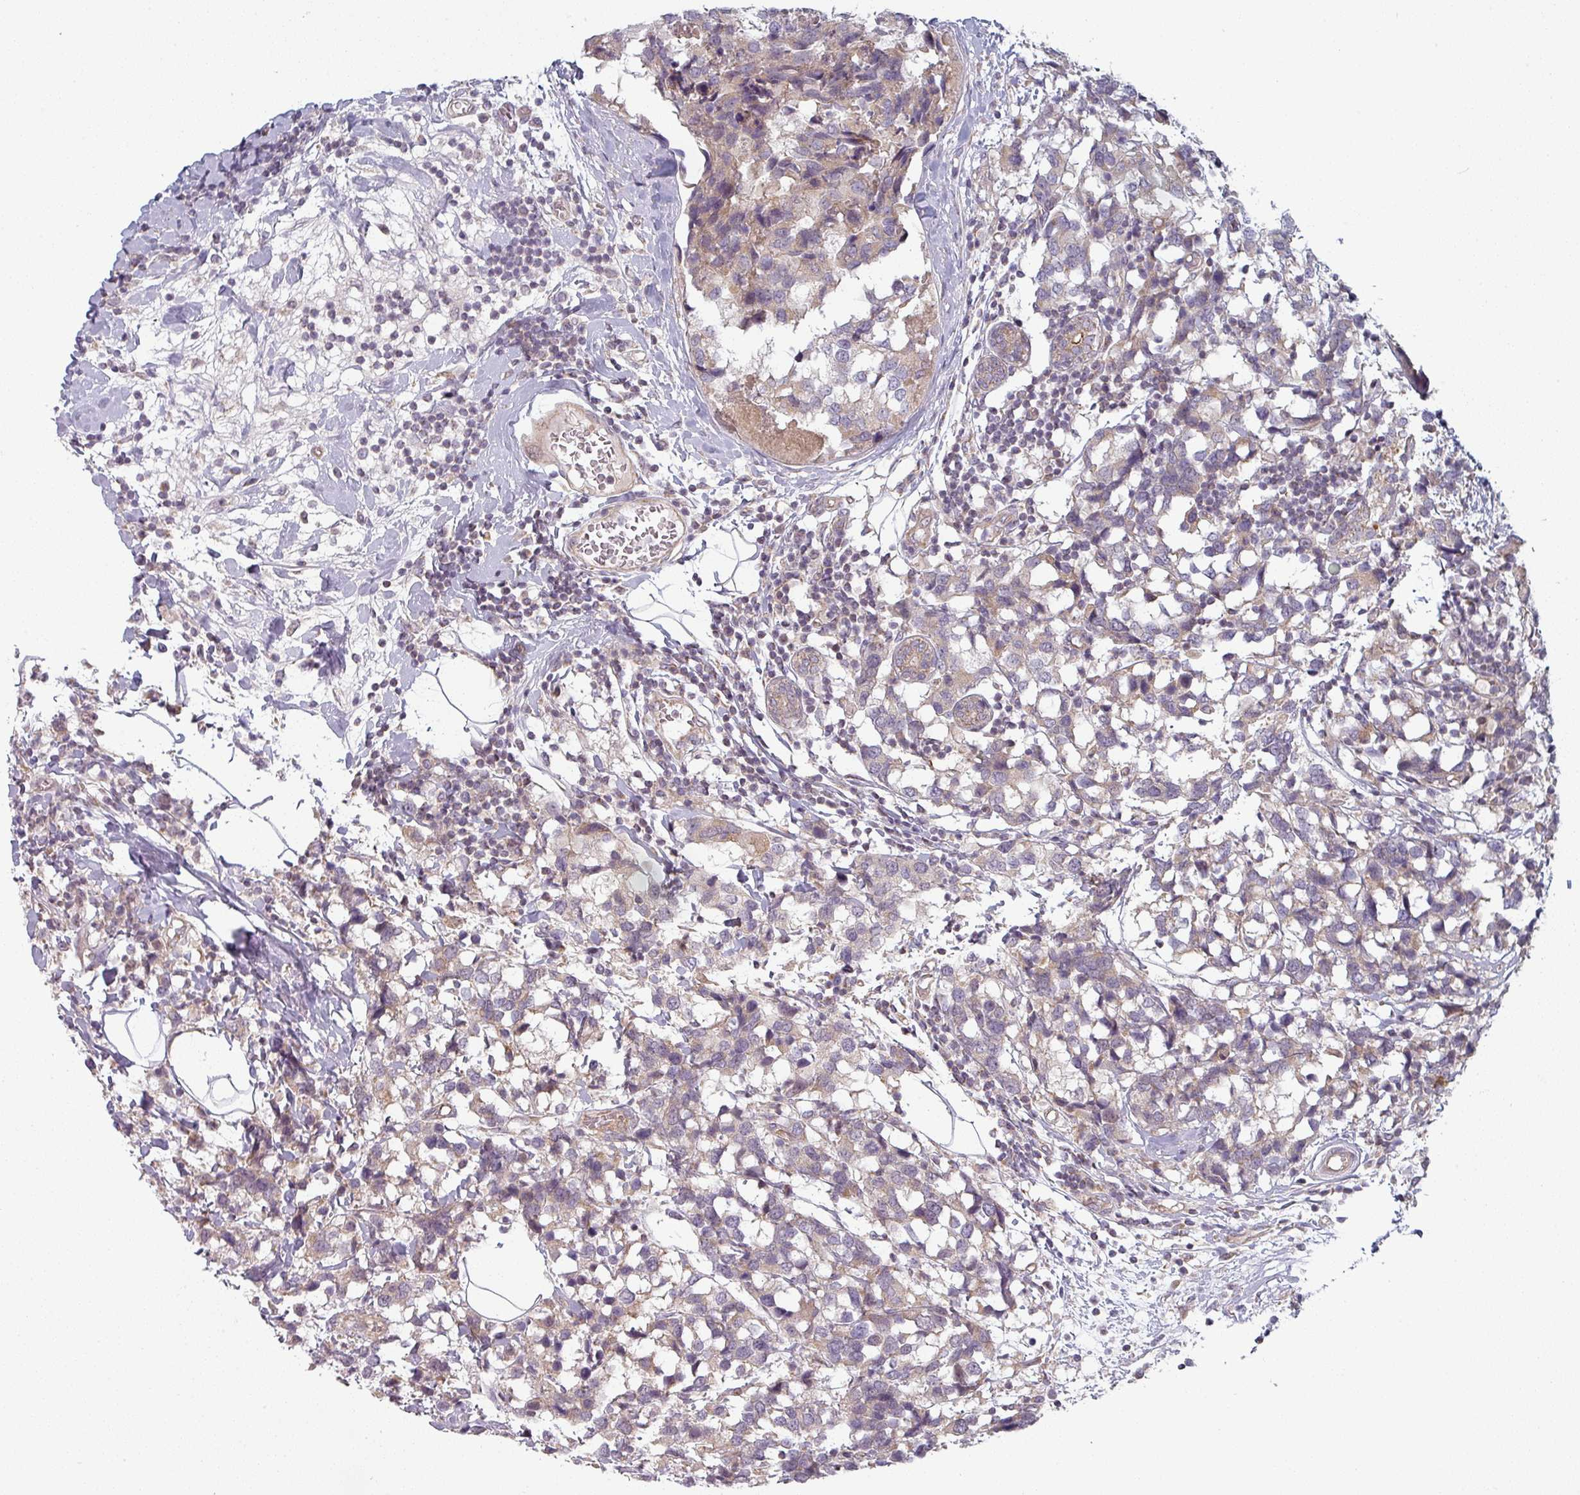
{"staining": {"intensity": "weak", "quantity": "<25%", "location": "cytoplasmic/membranous"}, "tissue": "breast cancer", "cell_type": "Tumor cells", "image_type": "cancer", "snomed": [{"axis": "morphology", "description": "Lobular carcinoma"}, {"axis": "topography", "description": "Breast"}], "caption": "A photomicrograph of human breast lobular carcinoma is negative for staining in tumor cells.", "gene": "PLEKHJ1", "patient": {"sex": "female", "age": 59}}